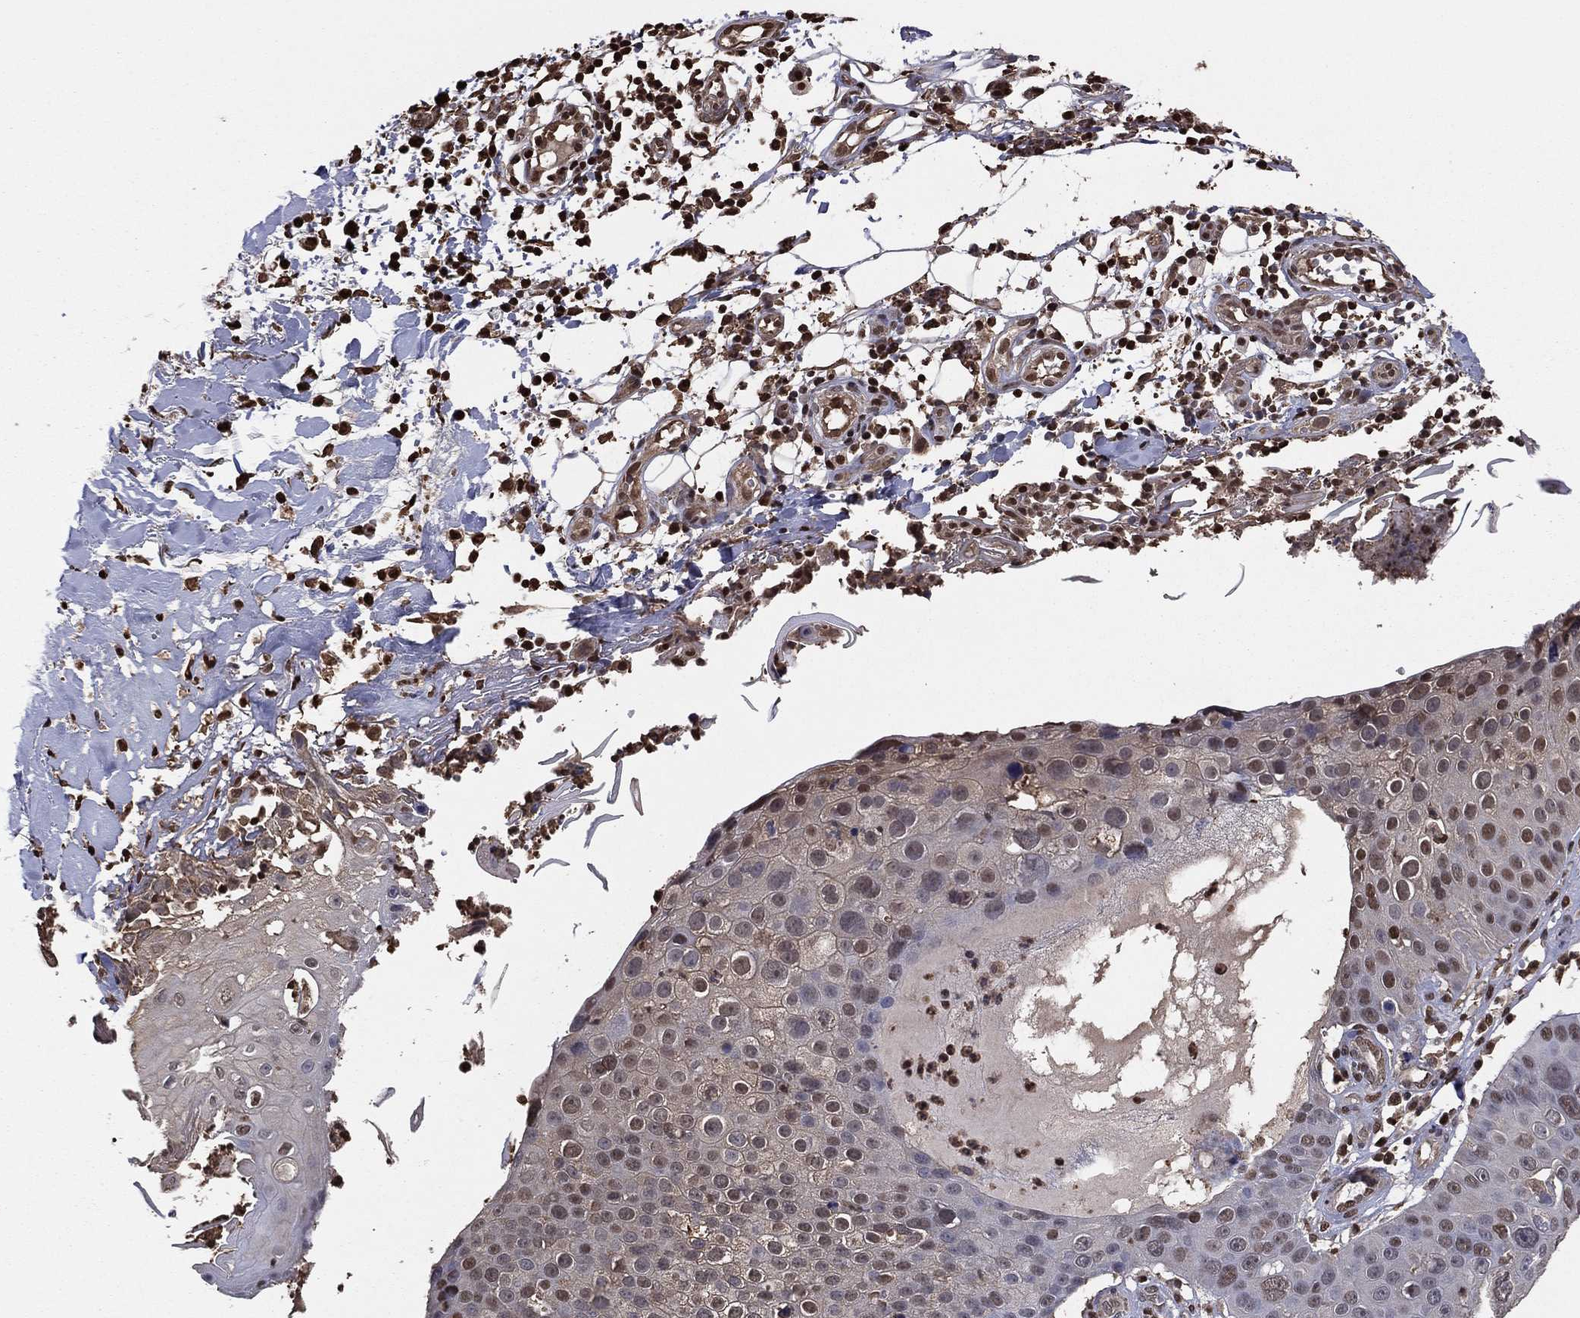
{"staining": {"intensity": "weak", "quantity": ">75%", "location": "nuclear"}, "tissue": "skin cancer", "cell_type": "Tumor cells", "image_type": "cancer", "snomed": [{"axis": "morphology", "description": "Squamous cell carcinoma, NOS"}, {"axis": "topography", "description": "Skin"}], "caption": "The photomicrograph exhibits immunohistochemical staining of skin squamous cell carcinoma. There is weak nuclear staining is seen in about >75% of tumor cells.", "gene": "GAPDH", "patient": {"sex": "male", "age": 71}}